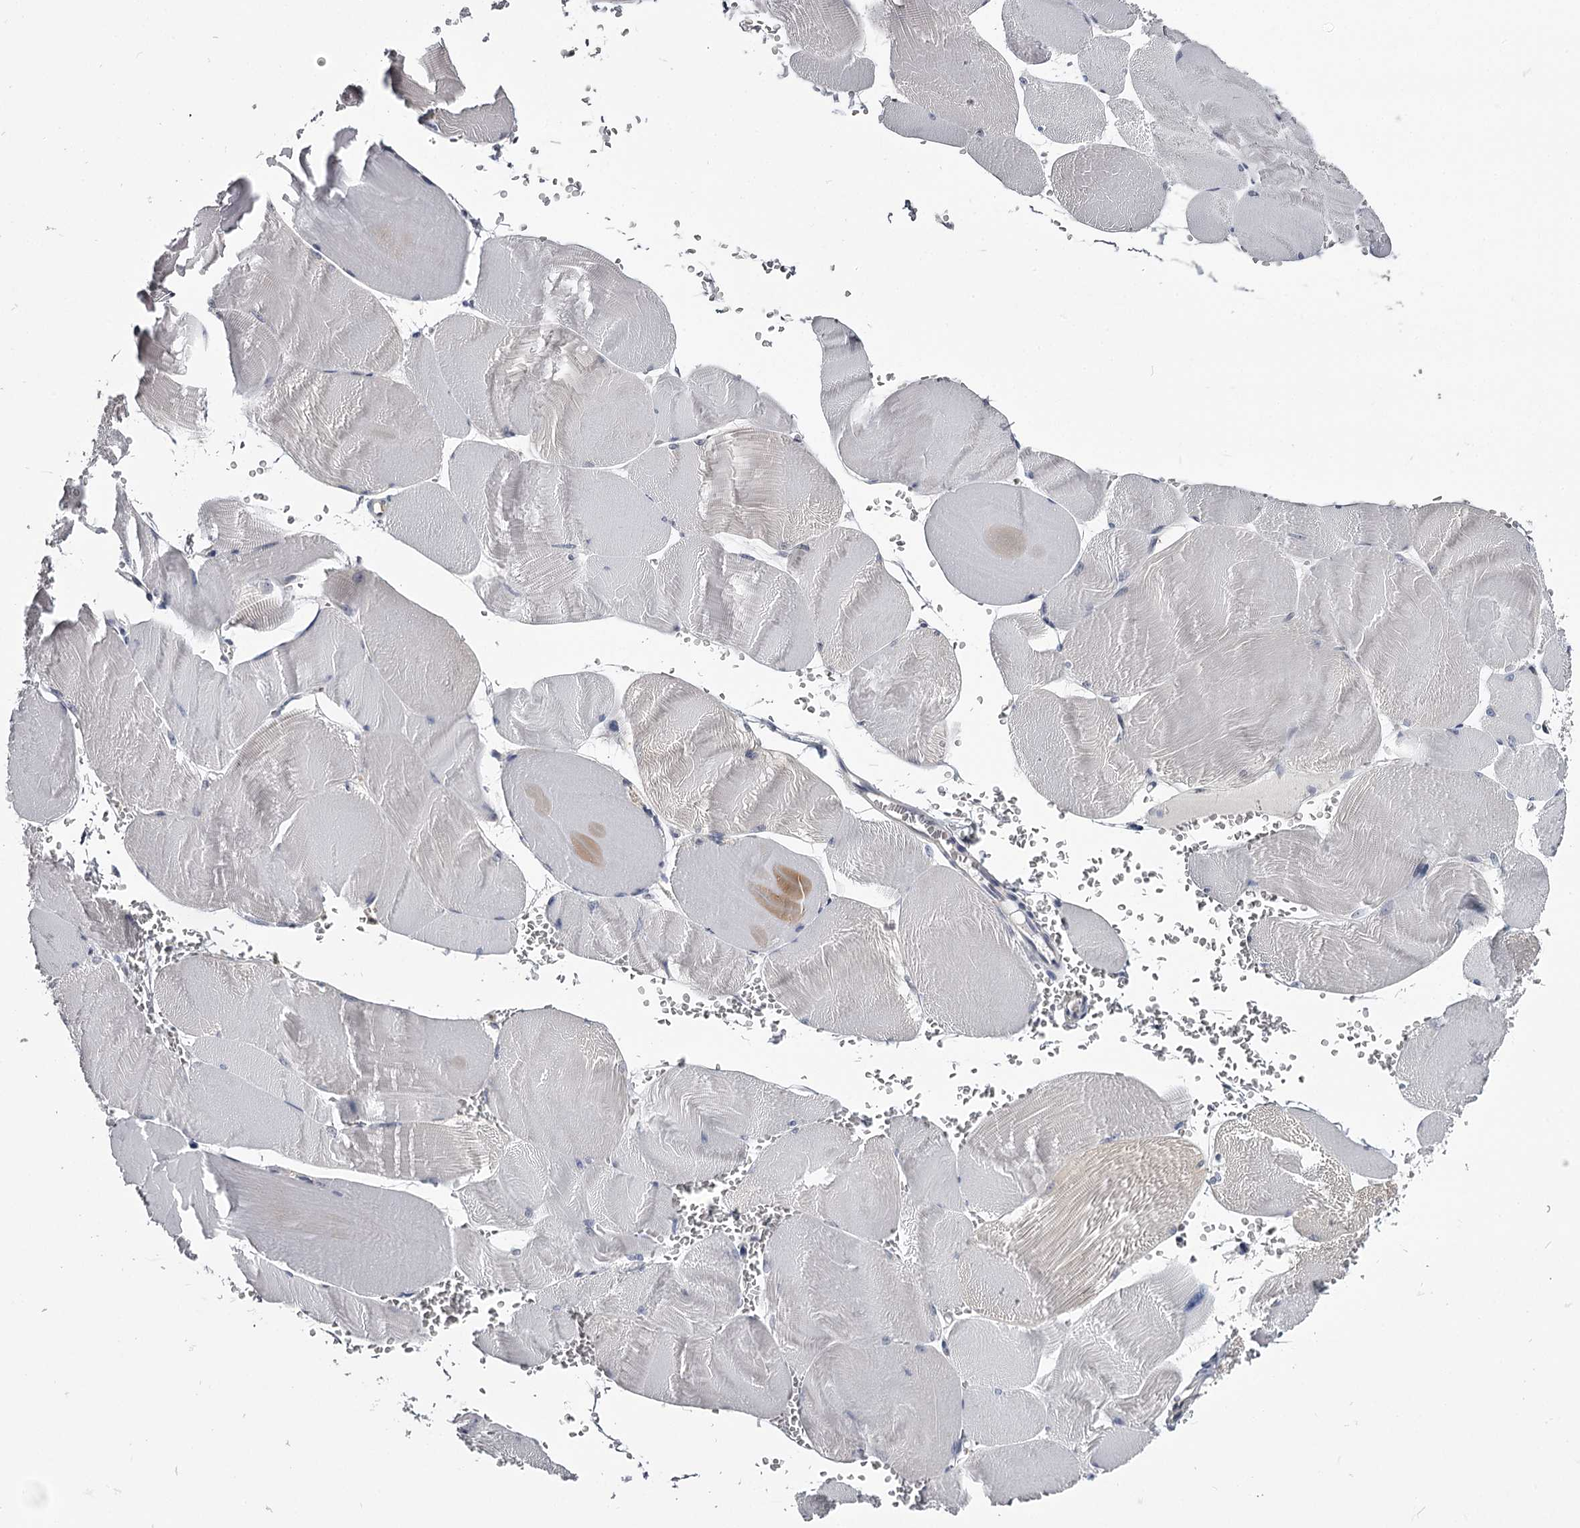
{"staining": {"intensity": "negative", "quantity": "none", "location": "none"}, "tissue": "skeletal muscle", "cell_type": "Myocytes", "image_type": "normal", "snomed": [{"axis": "morphology", "description": "Normal tissue, NOS"}, {"axis": "morphology", "description": "Basal cell carcinoma"}, {"axis": "topography", "description": "Skeletal muscle"}], "caption": "Immunohistochemical staining of normal skeletal muscle exhibits no significant positivity in myocytes.", "gene": "GSTO1", "patient": {"sex": "female", "age": 64}}